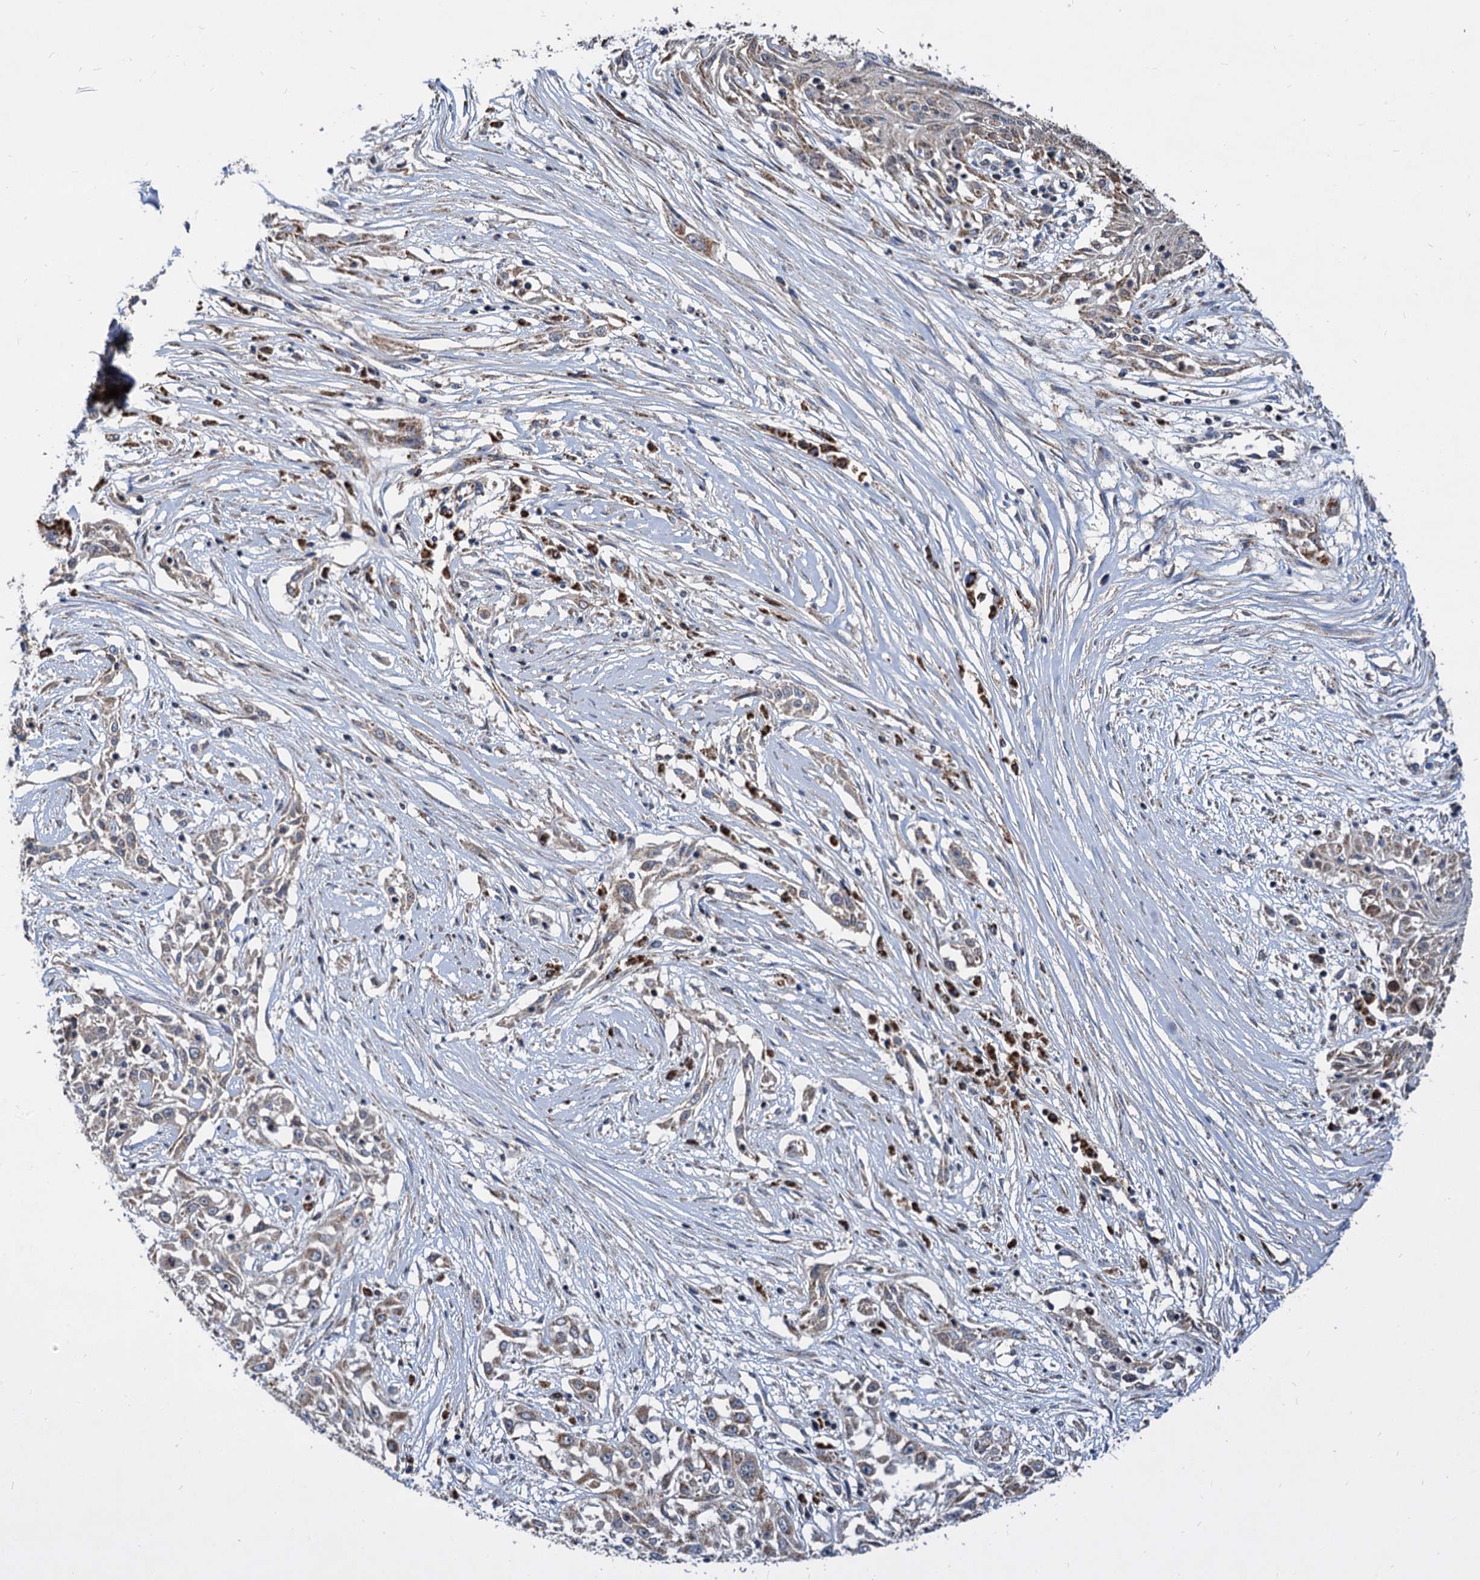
{"staining": {"intensity": "weak", "quantity": "25%-75%", "location": "cytoplasmic/membranous"}, "tissue": "skin cancer", "cell_type": "Tumor cells", "image_type": "cancer", "snomed": [{"axis": "morphology", "description": "Squamous cell carcinoma, NOS"}, {"axis": "morphology", "description": "Squamous cell carcinoma, metastatic, NOS"}, {"axis": "topography", "description": "Skin"}, {"axis": "topography", "description": "Lymph node"}], "caption": "This image exhibits skin cancer stained with IHC to label a protein in brown. The cytoplasmic/membranous of tumor cells show weak positivity for the protein. Nuclei are counter-stained blue.", "gene": "TIMM10", "patient": {"sex": "male", "age": 75}}